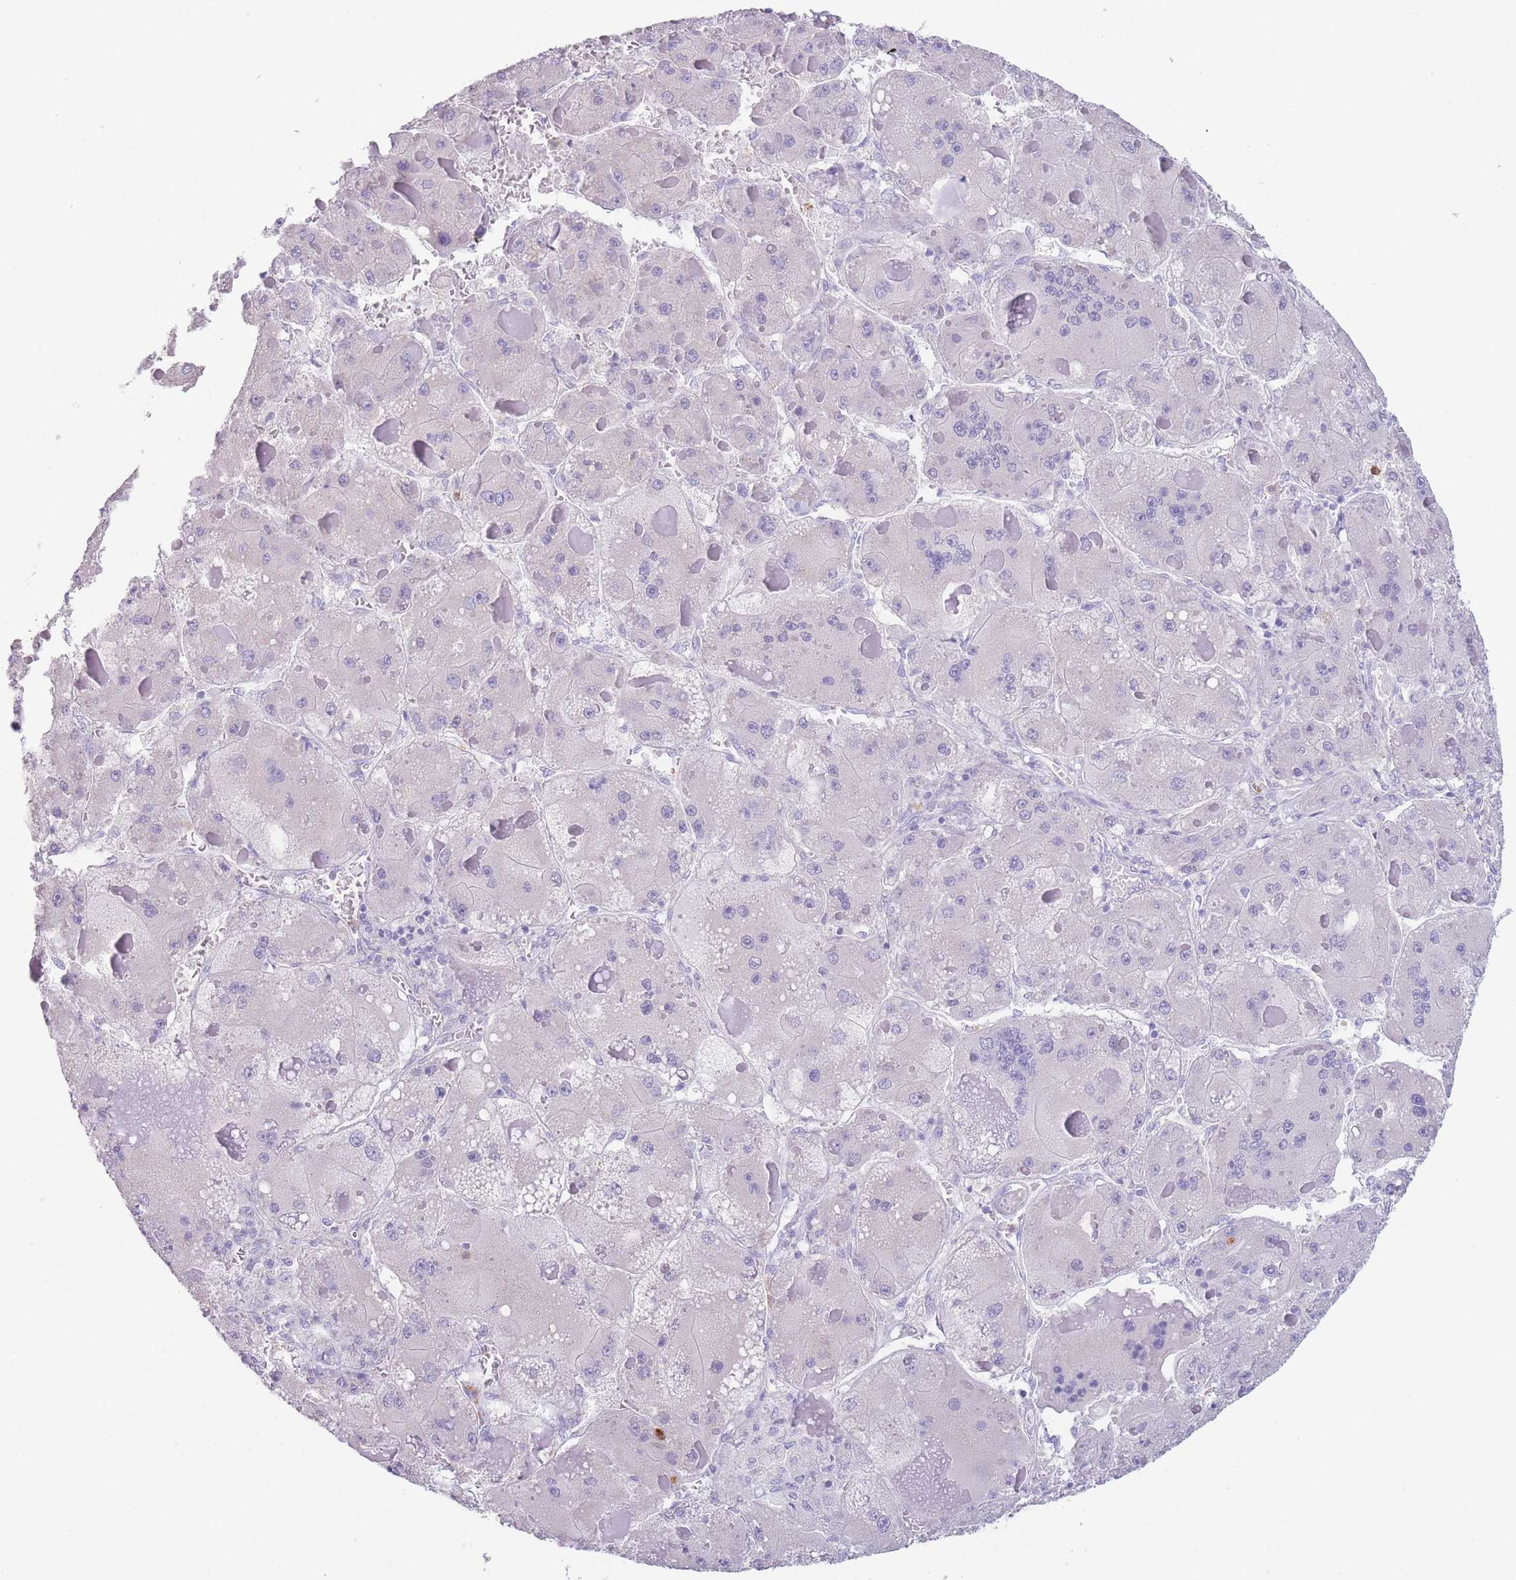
{"staining": {"intensity": "negative", "quantity": "none", "location": "none"}, "tissue": "liver cancer", "cell_type": "Tumor cells", "image_type": "cancer", "snomed": [{"axis": "morphology", "description": "Carcinoma, Hepatocellular, NOS"}, {"axis": "topography", "description": "Liver"}], "caption": "This is an immunohistochemistry micrograph of liver hepatocellular carcinoma. There is no staining in tumor cells.", "gene": "ZNF627", "patient": {"sex": "female", "age": 73}}